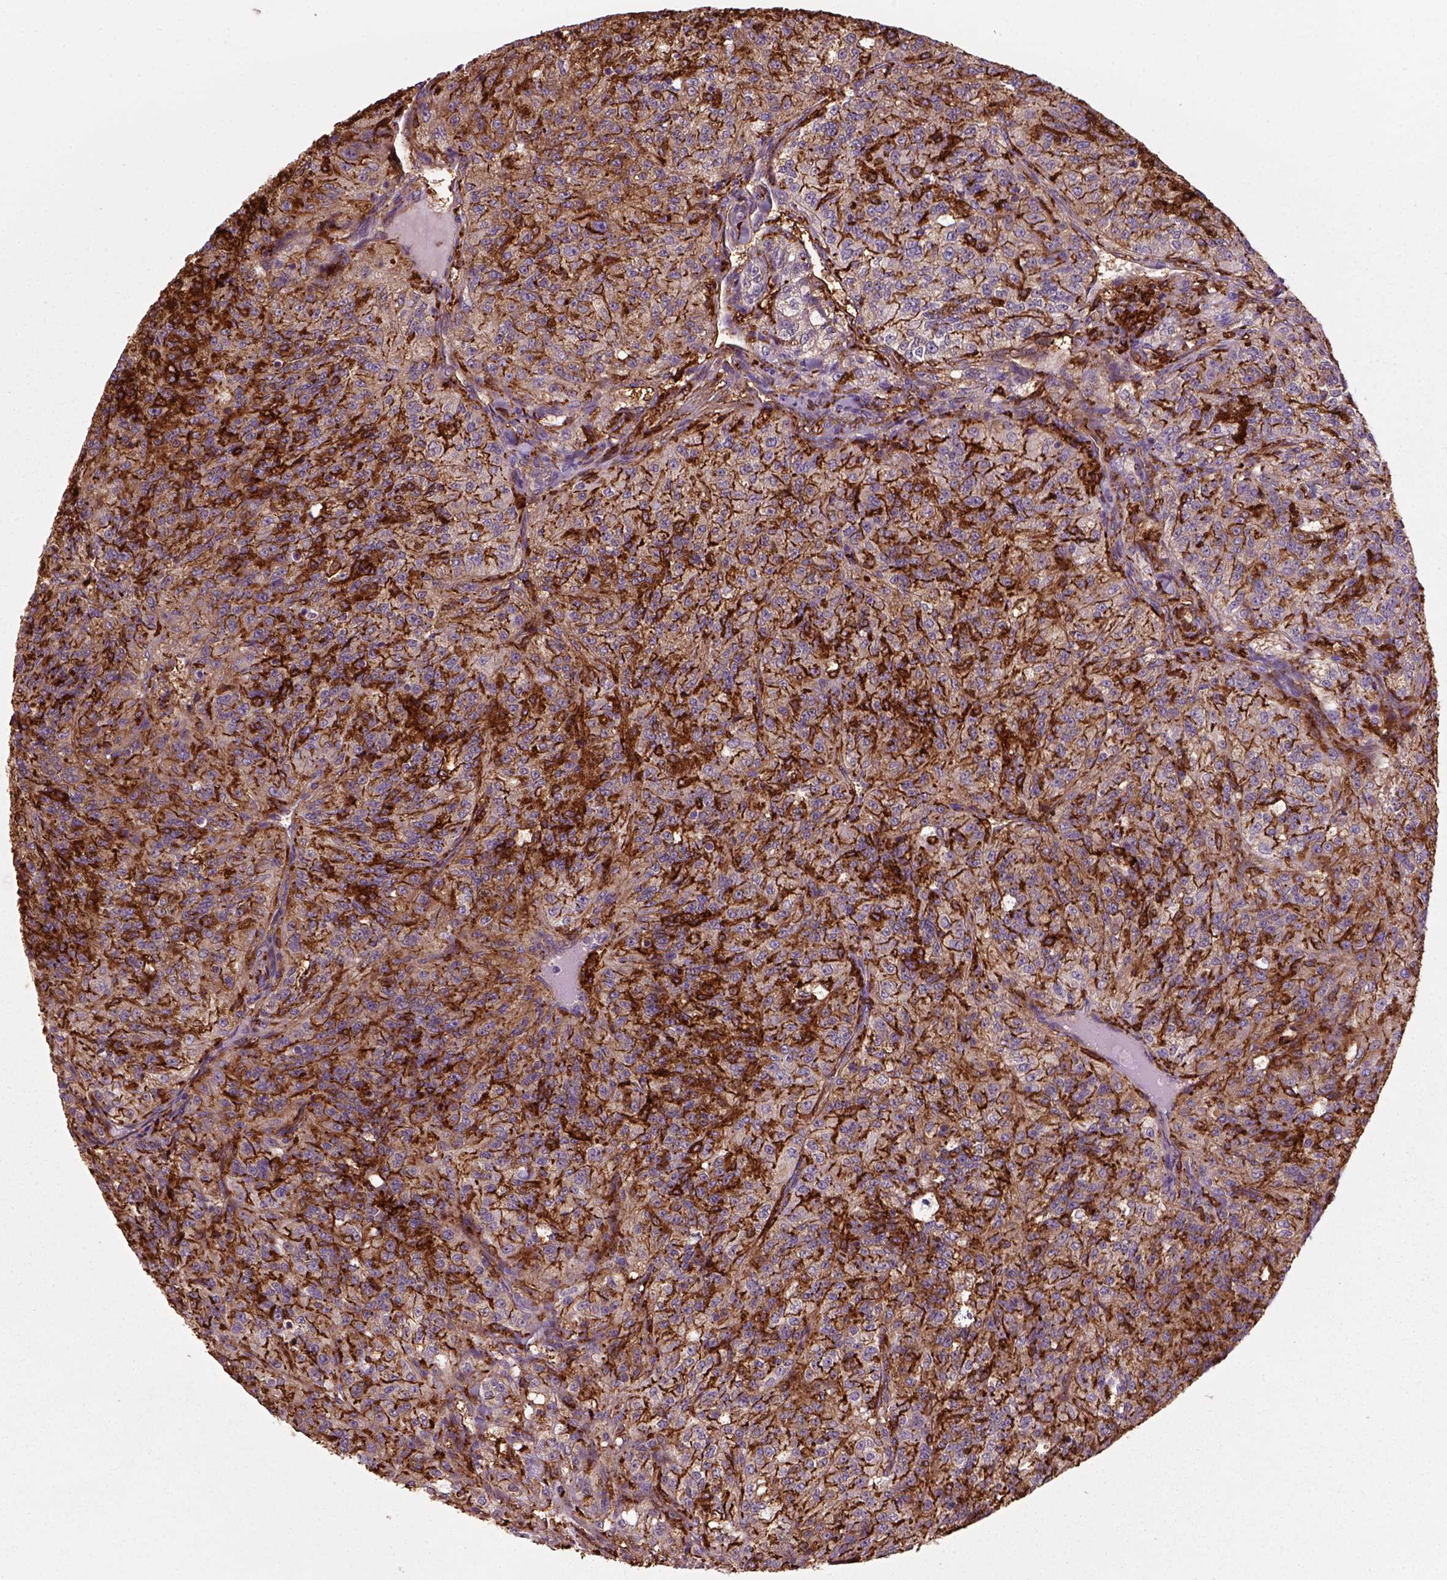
{"staining": {"intensity": "strong", "quantity": "25%-75%", "location": "cytoplasmic/membranous"}, "tissue": "renal cancer", "cell_type": "Tumor cells", "image_type": "cancer", "snomed": [{"axis": "morphology", "description": "Adenocarcinoma, NOS"}, {"axis": "topography", "description": "Kidney"}], "caption": "A brown stain highlights strong cytoplasmic/membranous positivity of a protein in human renal cancer (adenocarcinoma) tumor cells.", "gene": "MARCKS", "patient": {"sex": "female", "age": 63}}